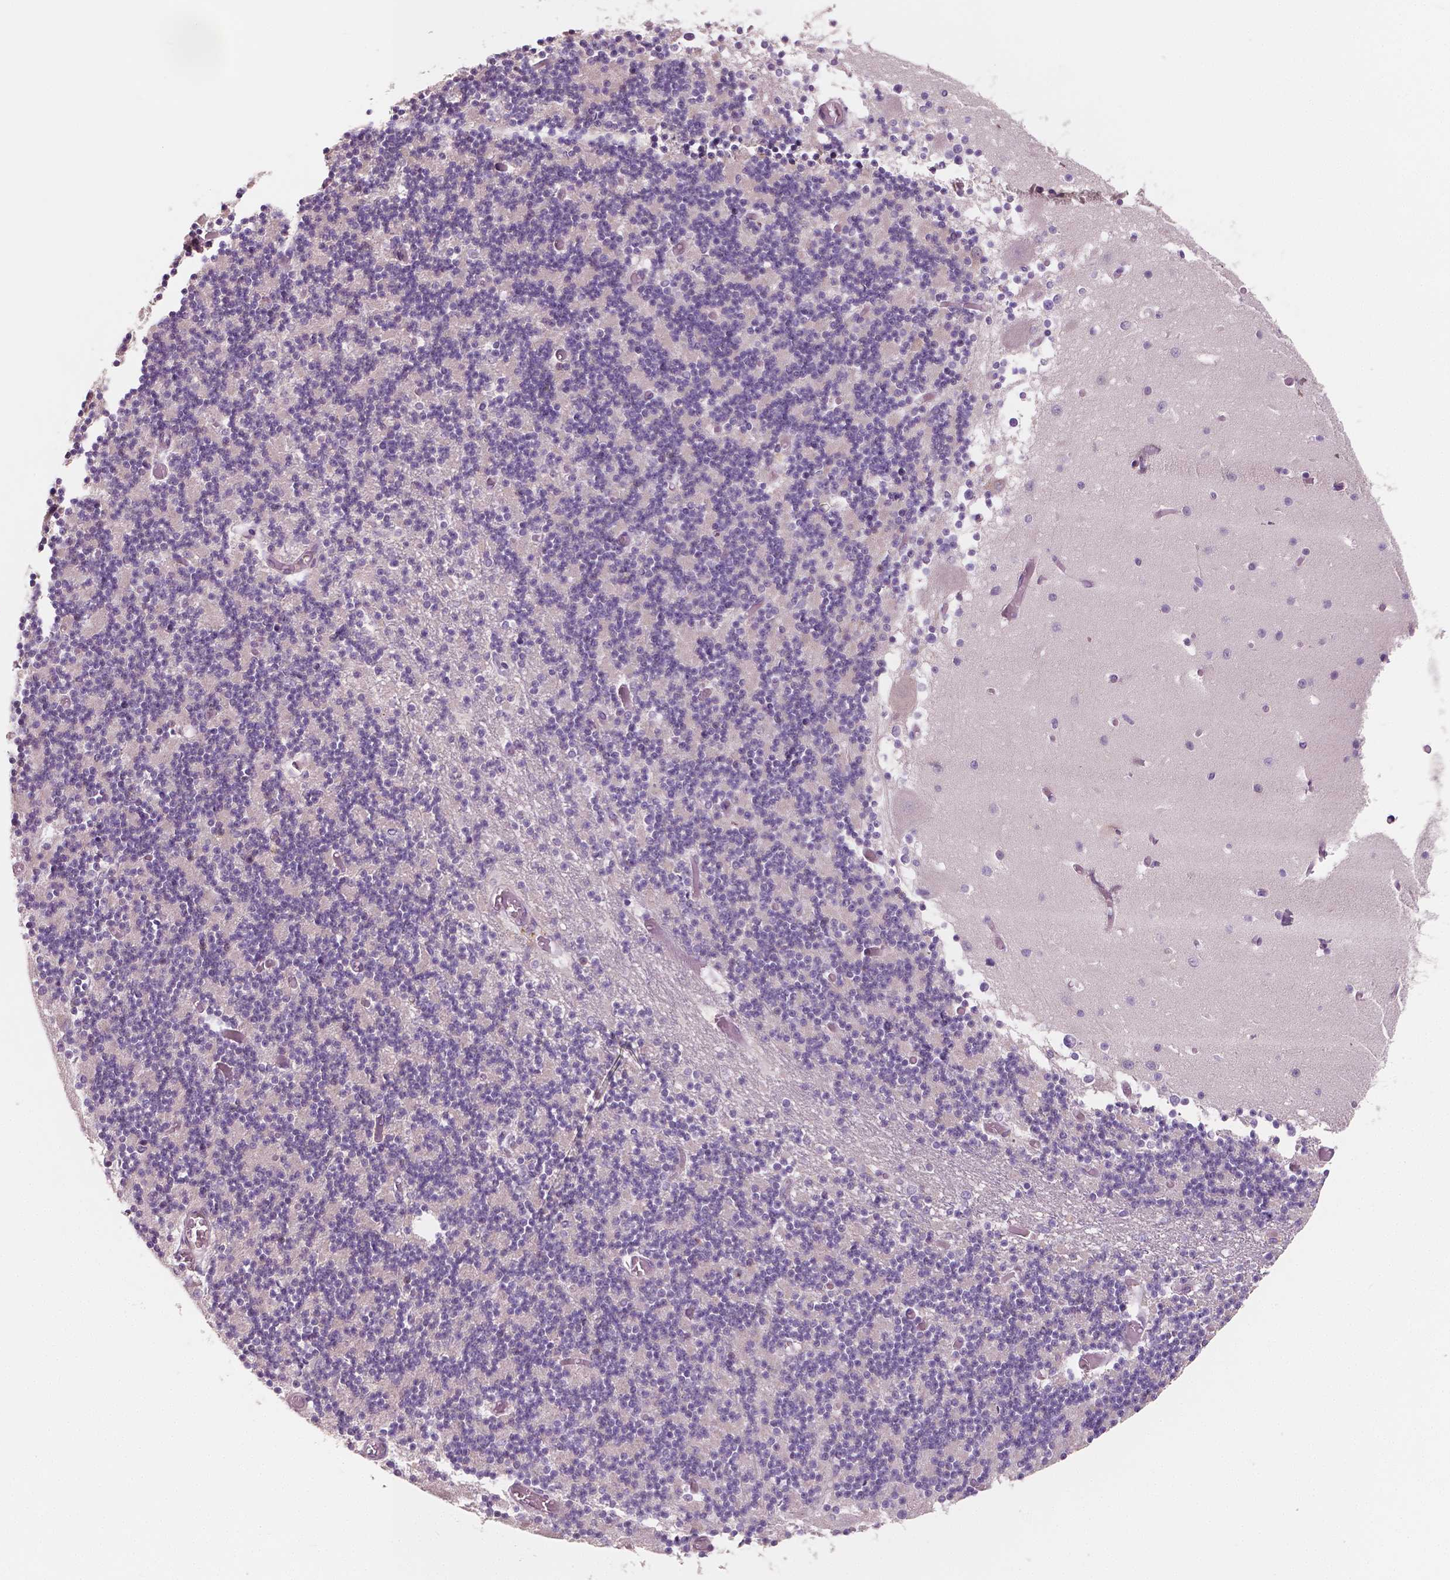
{"staining": {"intensity": "moderate", "quantity": "<25%", "location": "cytoplasmic/membranous,nuclear"}, "tissue": "cerebellum", "cell_type": "Cells in granular layer", "image_type": "normal", "snomed": [{"axis": "morphology", "description": "Normal tissue, NOS"}, {"axis": "topography", "description": "Cerebellum"}], "caption": "DAB (3,3'-diaminobenzidine) immunohistochemical staining of benign cerebellum demonstrates moderate cytoplasmic/membranous,nuclear protein expression in about <25% of cells in granular layer. (Stains: DAB in brown, nuclei in blue, Microscopy: brightfield microscopy at high magnification).", "gene": "LSM14B", "patient": {"sex": "female", "age": 28}}